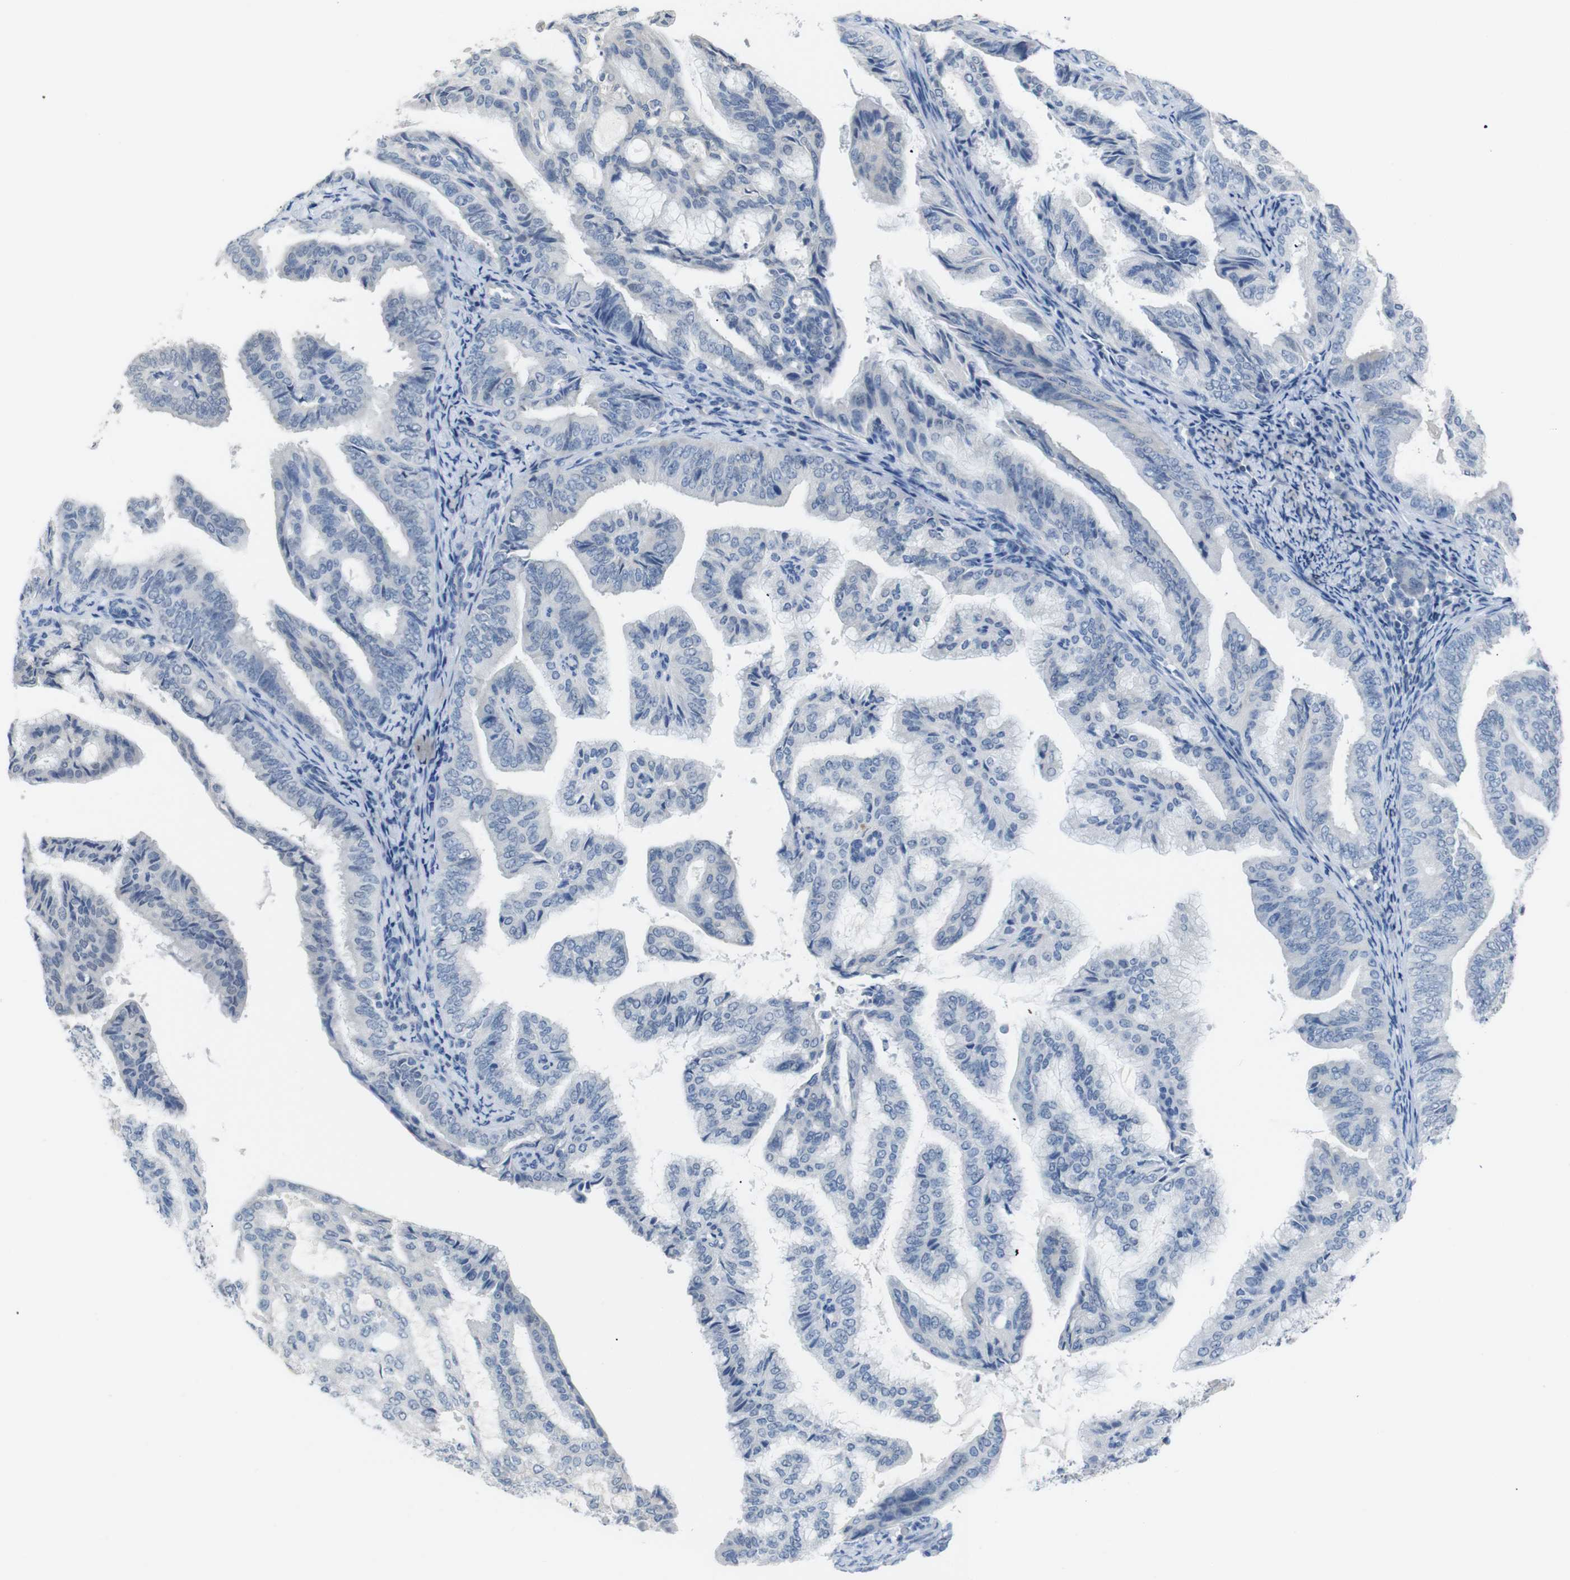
{"staining": {"intensity": "negative", "quantity": "none", "location": "none"}, "tissue": "endometrial cancer", "cell_type": "Tumor cells", "image_type": "cancer", "snomed": [{"axis": "morphology", "description": "Adenocarcinoma, NOS"}, {"axis": "topography", "description": "Endometrium"}], "caption": "Immunohistochemistry (IHC) image of neoplastic tissue: endometrial adenocarcinoma stained with DAB displays no significant protein staining in tumor cells. (DAB (3,3'-diaminobenzidine) IHC visualized using brightfield microscopy, high magnification).", "gene": "CHRM5", "patient": {"sex": "female", "age": 58}}